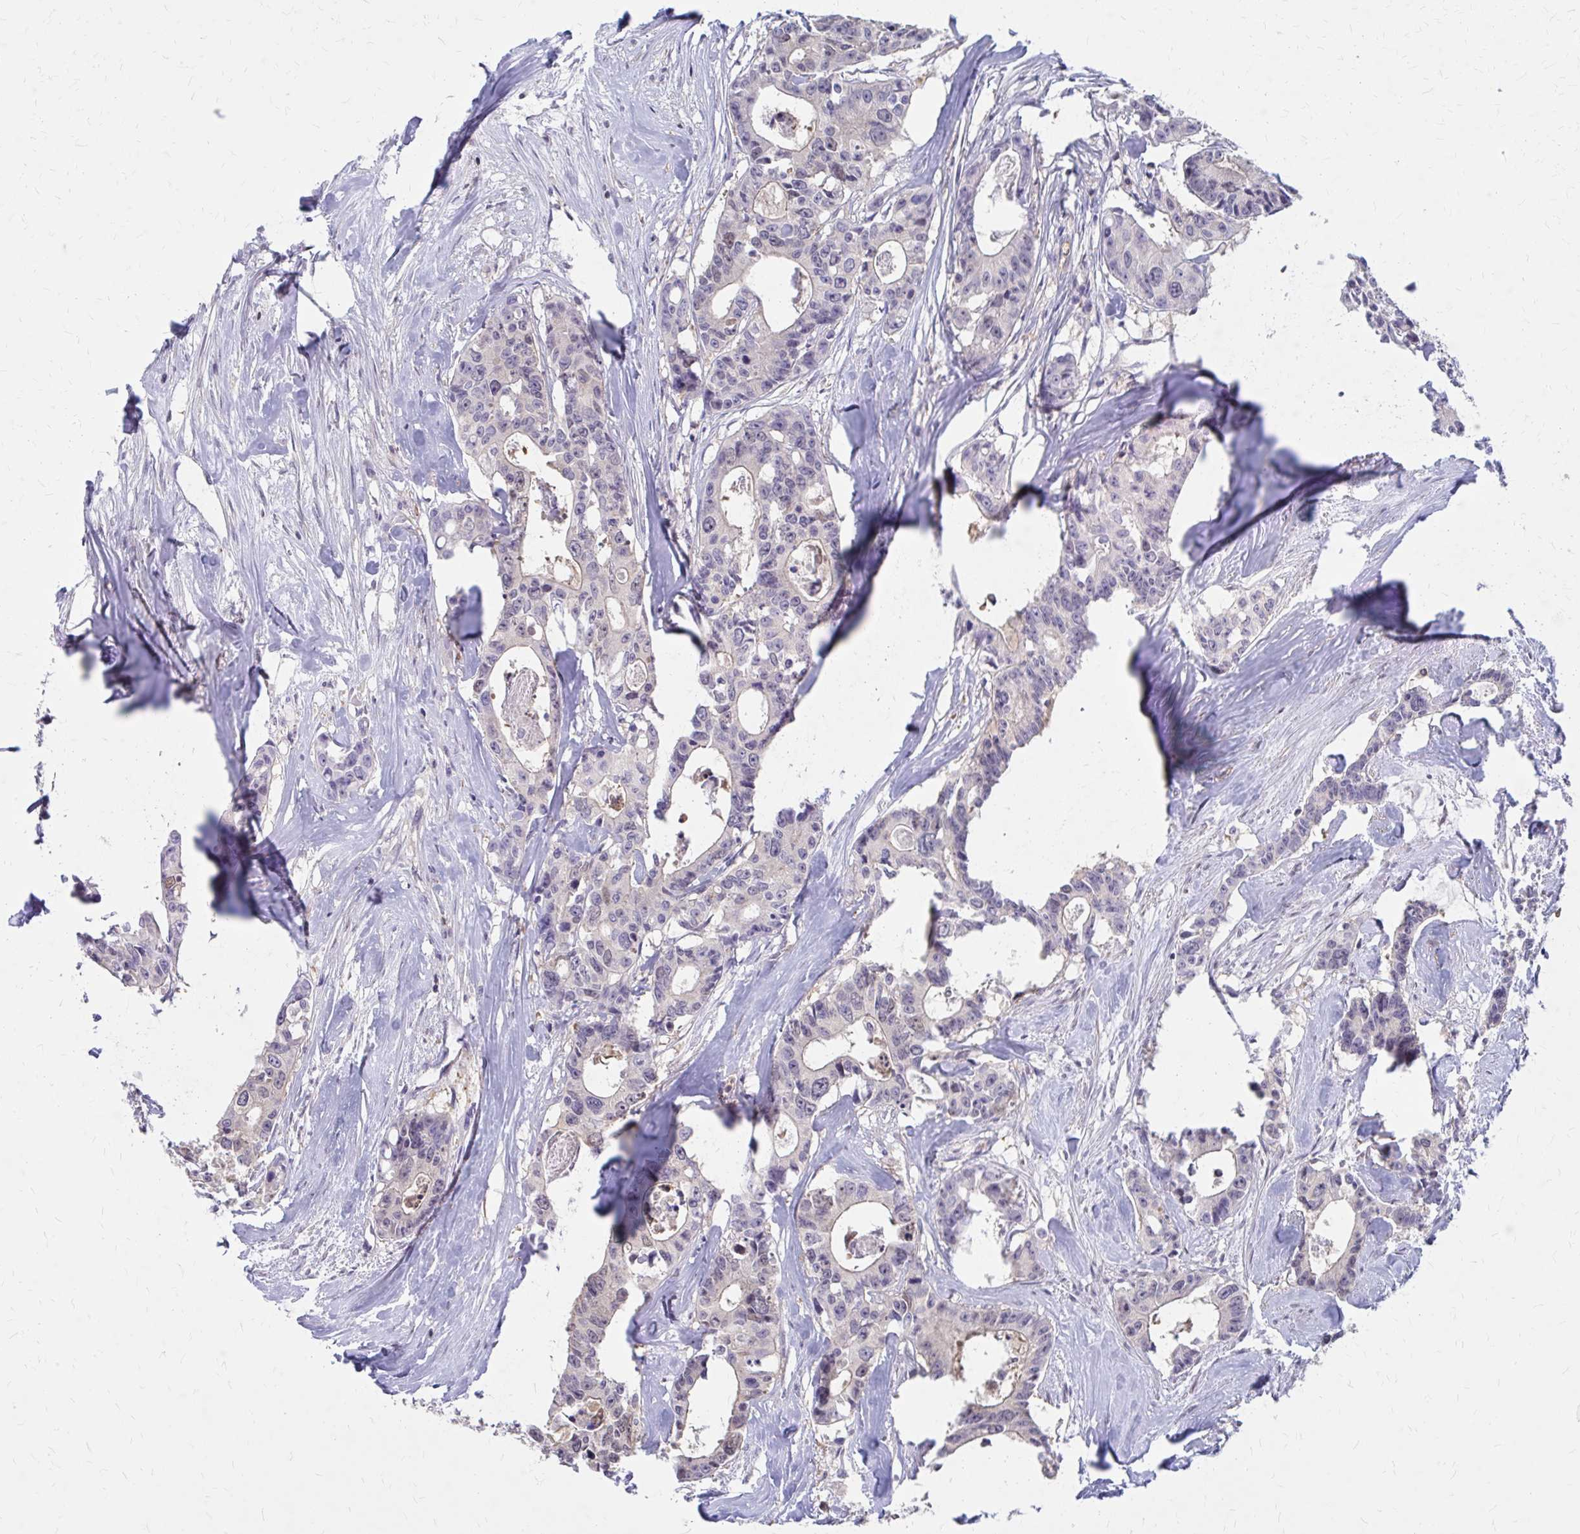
{"staining": {"intensity": "negative", "quantity": "none", "location": "none"}, "tissue": "colorectal cancer", "cell_type": "Tumor cells", "image_type": "cancer", "snomed": [{"axis": "morphology", "description": "Adenocarcinoma, NOS"}, {"axis": "topography", "description": "Rectum"}], "caption": "An immunohistochemistry (IHC) histopathology image of adenocarcinoma (colorectal) is shown. There is no staining in tumor cells of adenocarcinoma (colorectal).", "gene": "IFI44L", "patient": {"sex": "male", "age": 57}}